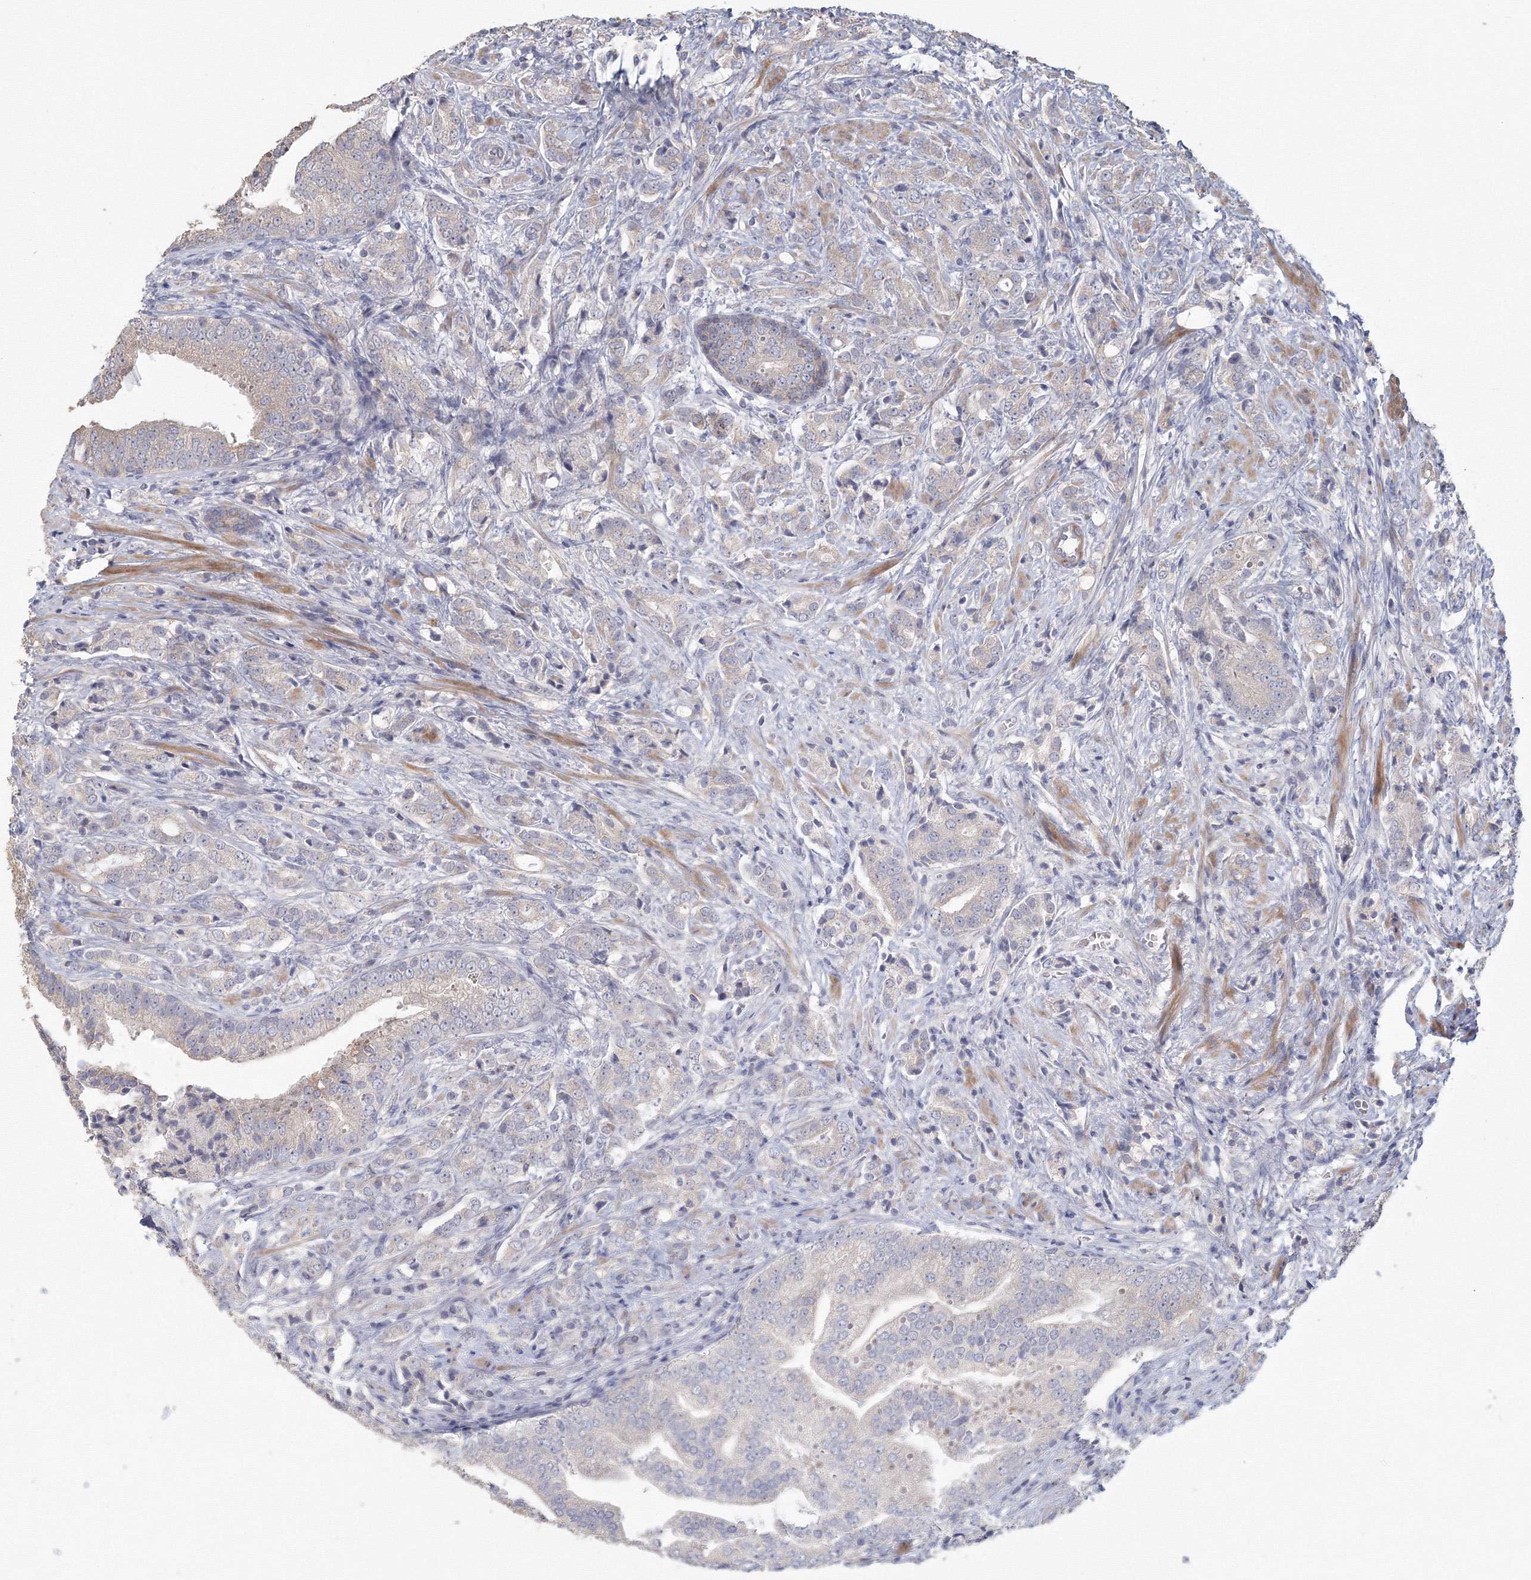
{"staining": {"intensity": "negative", "quantity": "none", "location": "none"}, "tissue": "prostate cancer", "cell_type": "Tumor cells", "image_type": "cancer", "snomed": [{"axis": "morphology", "description": "Adenocarcinoma, High grade"}, {"axis": "topography", "description": "Prostate"}], "caption": "Immunohistochemistry image of neoplastic tissue: human prostate cancer stained with DAB (3,3'-diaminobenzidine) displays no significant protein expression in tumor cells.", "gene": "TACC2", "patient": {"sex": "male", "age": 57}}